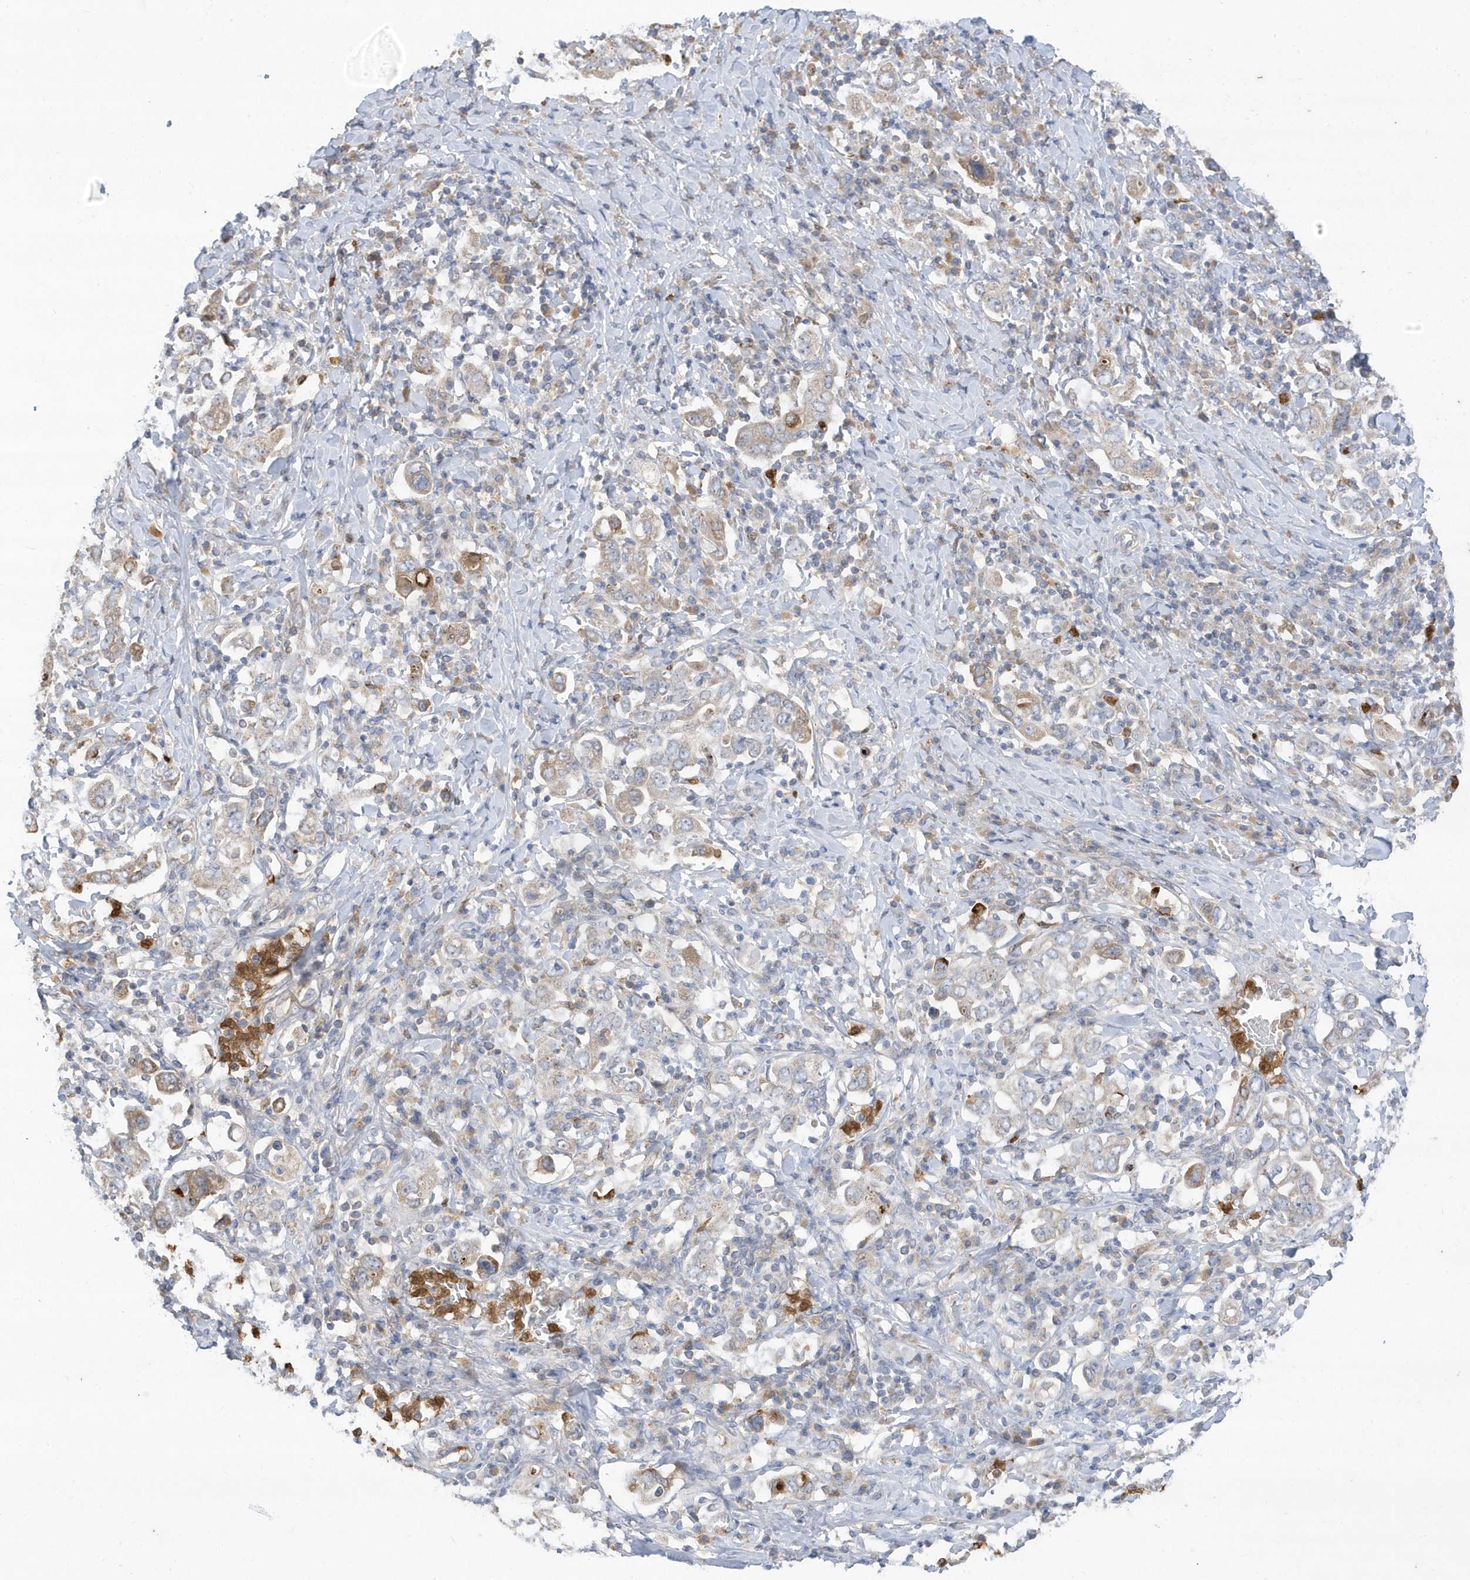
{"staining": {"intensity": "weak", "quantity": "25%-75%", "location": "cytoplasmic/membranous"}, "tissue": "stomach cancer", "cell_type": "Tumor cells", "image_type": "cancer", "snomed": [{"axis": "morphology", "description": "Adenocarcinoma, NOS"}, {"axis": "topography", "description": "Stomach, upper"}], "caption": "Immunohistochemical staining of human adenocarcinoma (stomach) shows weak cytoplasmic/membranous protein positivity in approximately 25%-75% of tumor cells.", "gene": "DPP9", "patient": {"sex": "male", "age": 62}}